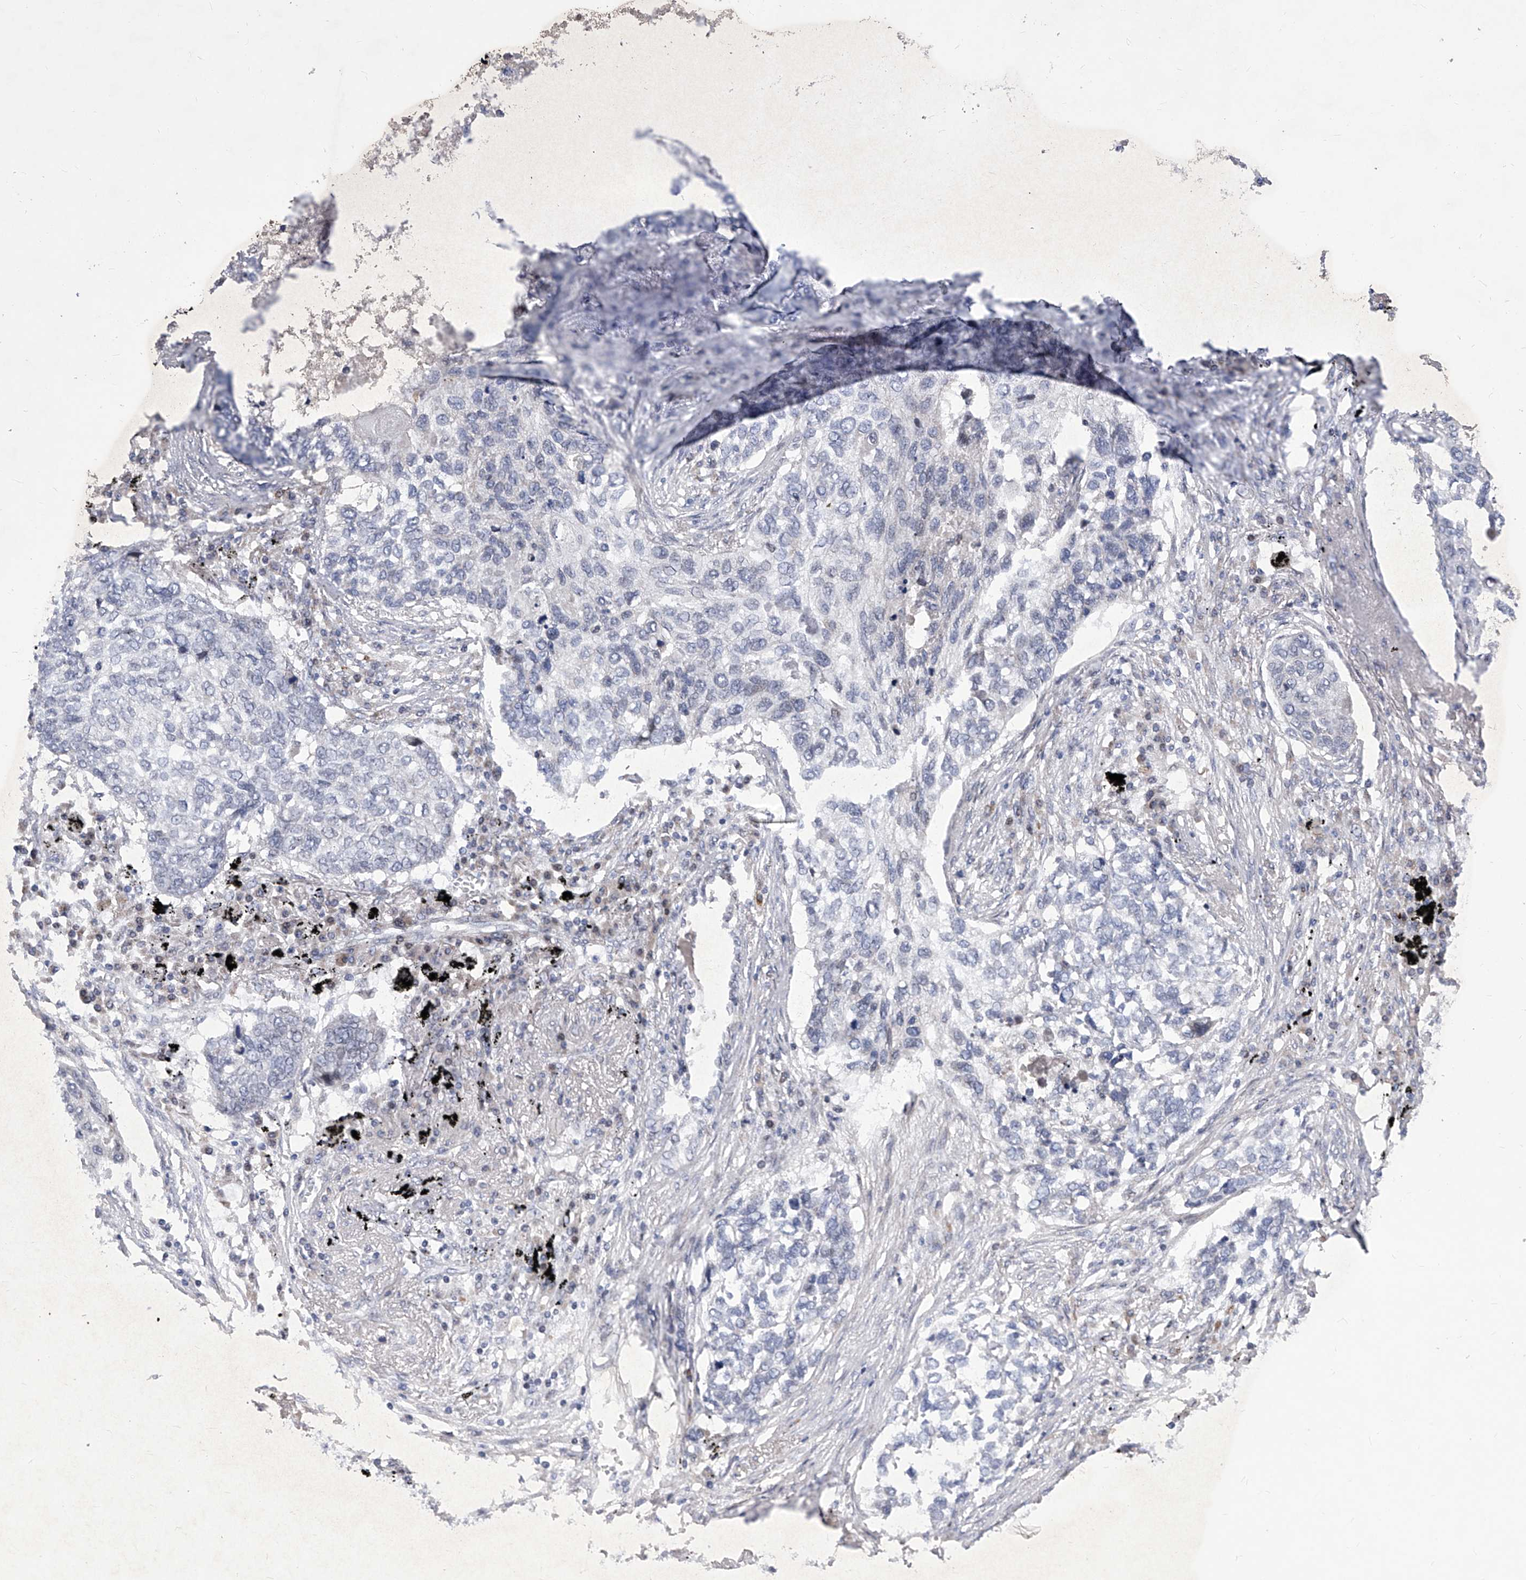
{"staining": {"intensity": "negative", "quantity": "none", "location": "none"}, "tissue": "lung cancer", "cell_type": "Tumor cells", "image_type": "cancer", "snomed": [{"axis": "morphology", "description": "Squamous cell carcinoma, NOS"}, {"axis": "topography", "description": "Lung"}], "caption": "There is no significant expression in tumor cells of squamous cell carcinoma (lung).", "gene": "NUFIP1", "patient": {"sex": "female", "age": 63}}